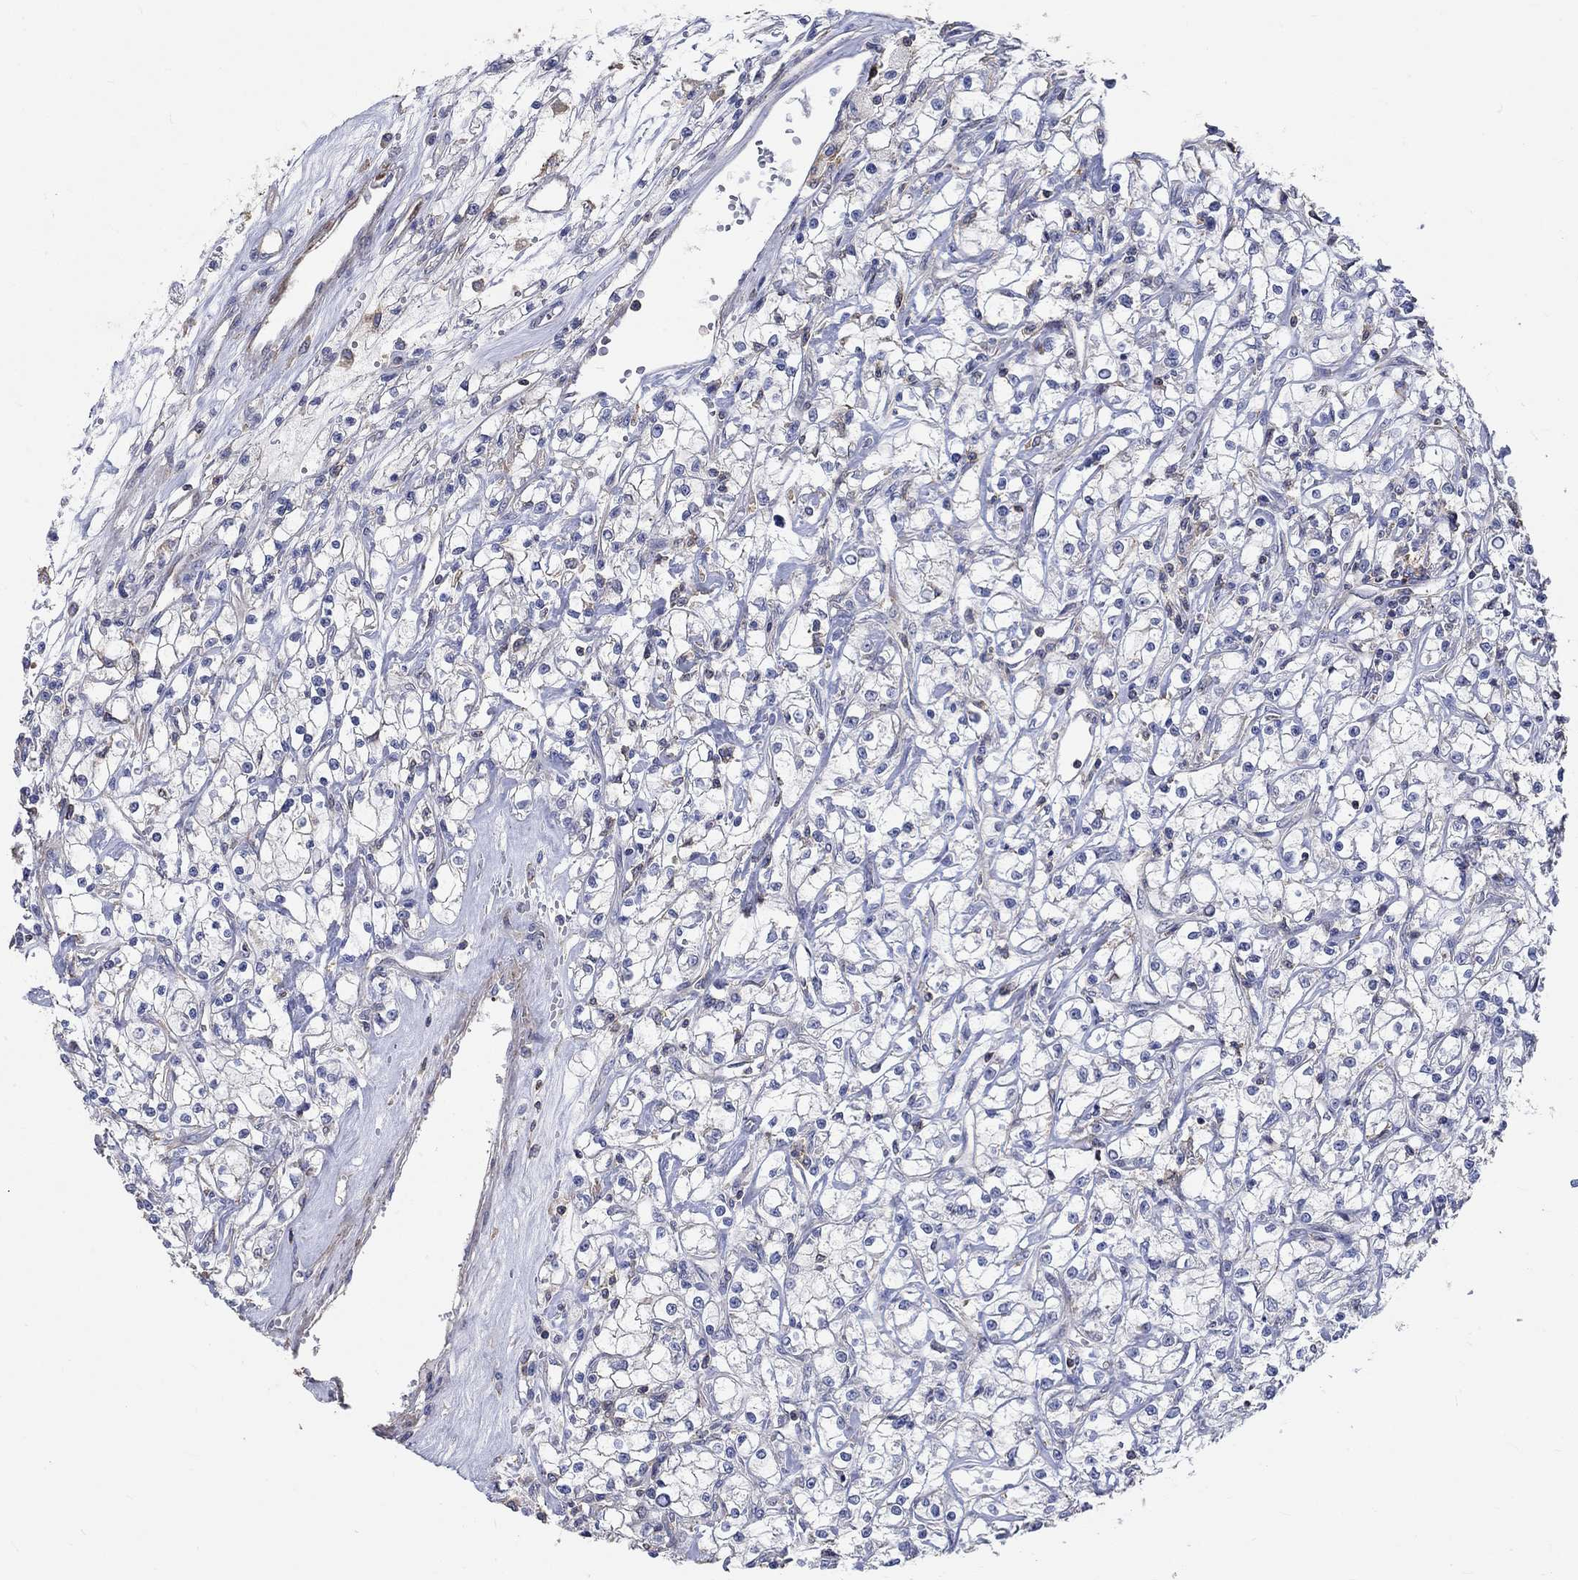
{"staining": {"intensity": "negative", "quantity": "none", "location": "none"}, "tissue": "renal cancer", "cell_type": "Tumor cells", "image_type": "cancer", "snomed": [{"axis": "morphology", "description": "Adenocarcinoma, NOS"}, {"axis": "topography", "description": "Kidney"}], "caption": "An immunohistochemistry (IHC) histopathology image of adenocarcinoma (renal) is shown. There is no staining in tumor cells of adenocarcinoma (renal). Nuclei are stained in blue.", "gene": "TNFAIP8L3", "patient": {"sex": "female", "age": 59}}